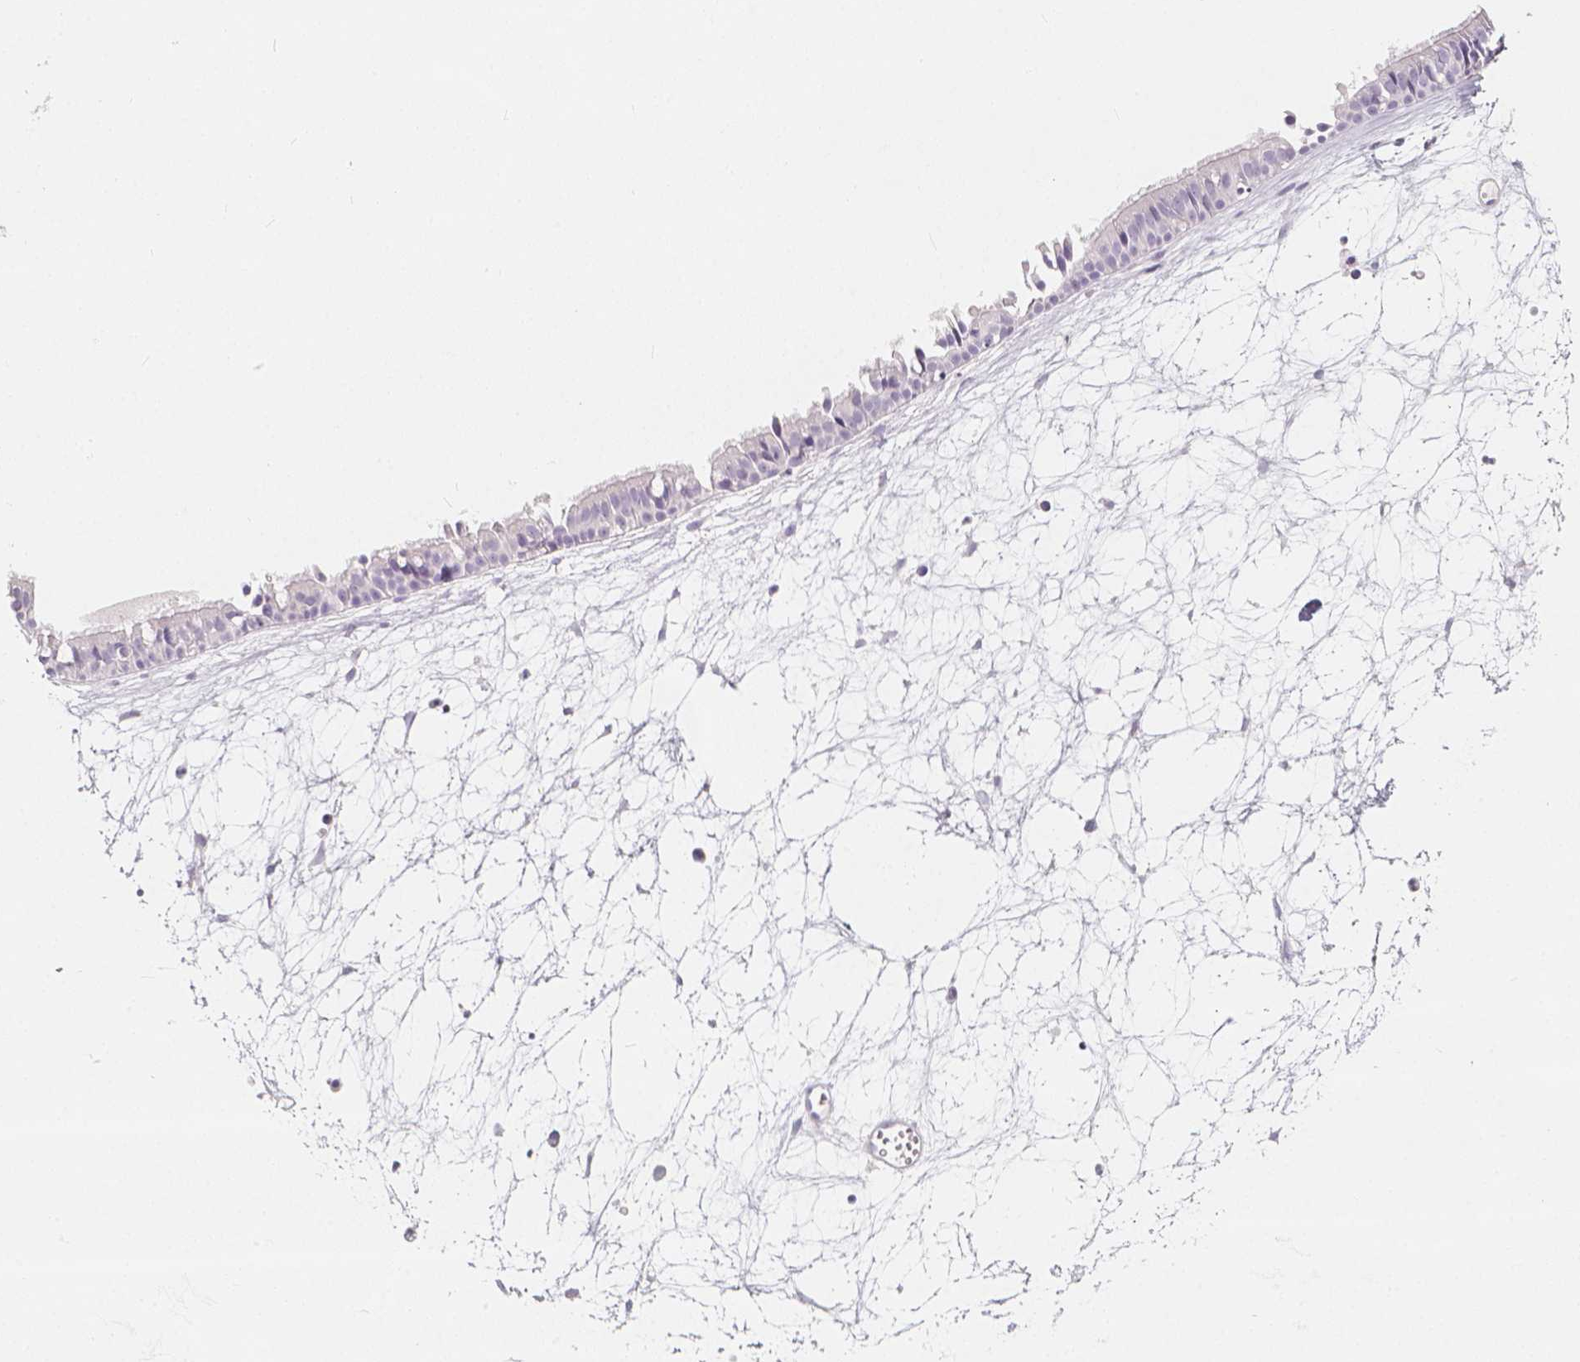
{"staining": {"intensity": "negative", "quantity": "none", "location": "none"}, "tissue": "nasopharynx", "cell_type": "Respiratory epithelial cells", "image_type": "normal", "snomed": [{"axis": "morphology", "description": "Normal tissue, NOS"}, {"axis": "topography", "description": "Nasopharynx"}], "caption": "This is an immunohistochemistry (IHC) micrograph of unremarkable human nasopharynx. There is no positivity in respiratory epithelial cells.", "gene": "RBFOX1", "patient": {"sex": "male", "age": 31}}